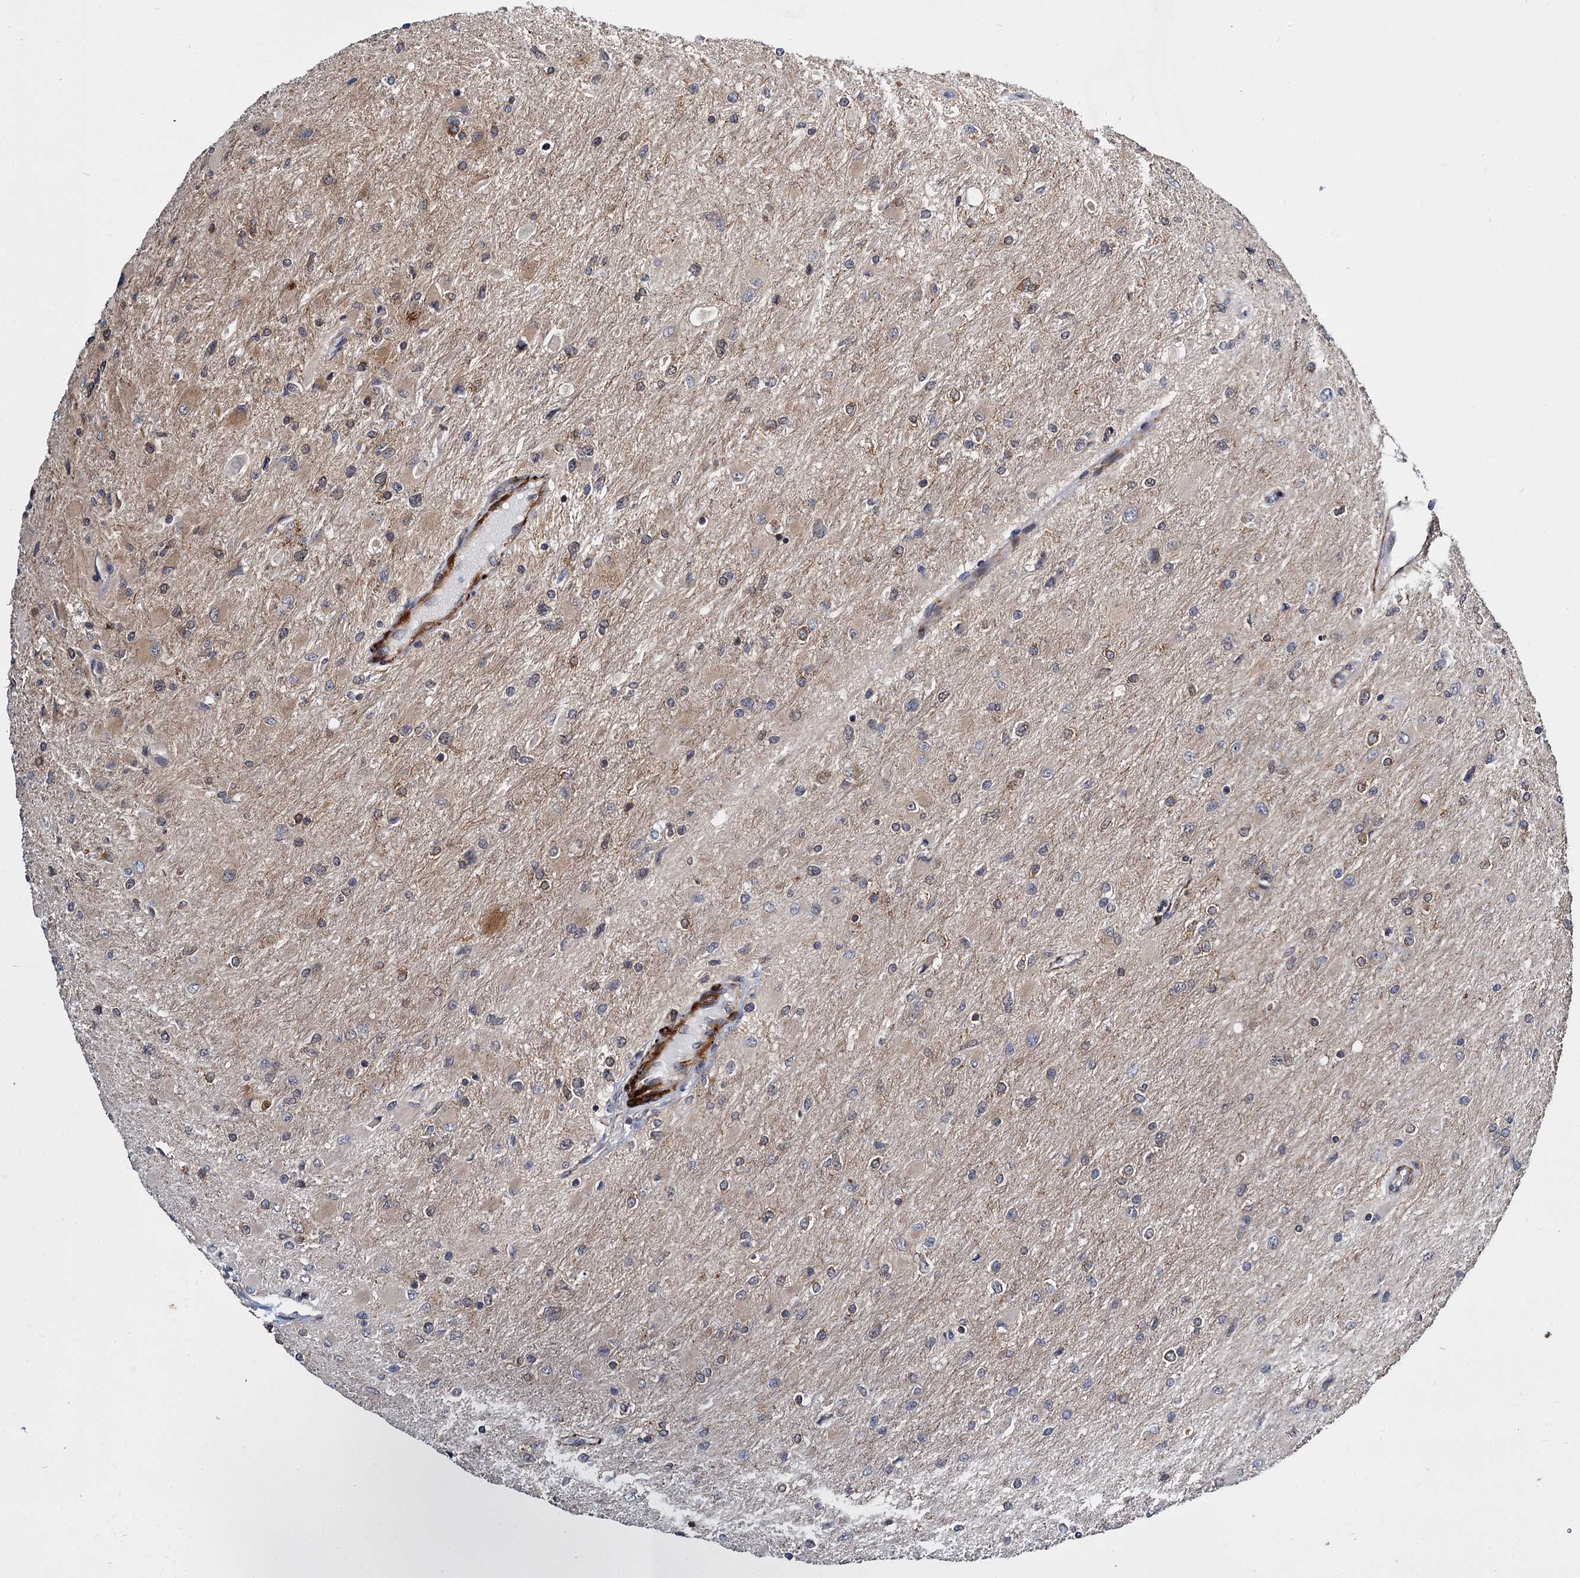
{"staining": {"intensity": "weak", "quantity": "25%-75%", "location": "cytoplasmic/membranous"}, "tissue": "glioma", "cell_type": "Tumor cells", "image_type": "cancer", "snomed": [{"axis": "morphology", "description": "Glioma, malignant, High grade"}, {"axis": "topography", "description": "Cerebral cortex"}], "caption": "Glioma stained for a protein exhibits weak cytoplasmic/membranous positivity in tumor cells.", "gene": "ARHGAP42", "patient": {"sex": "female", "age": 36}}